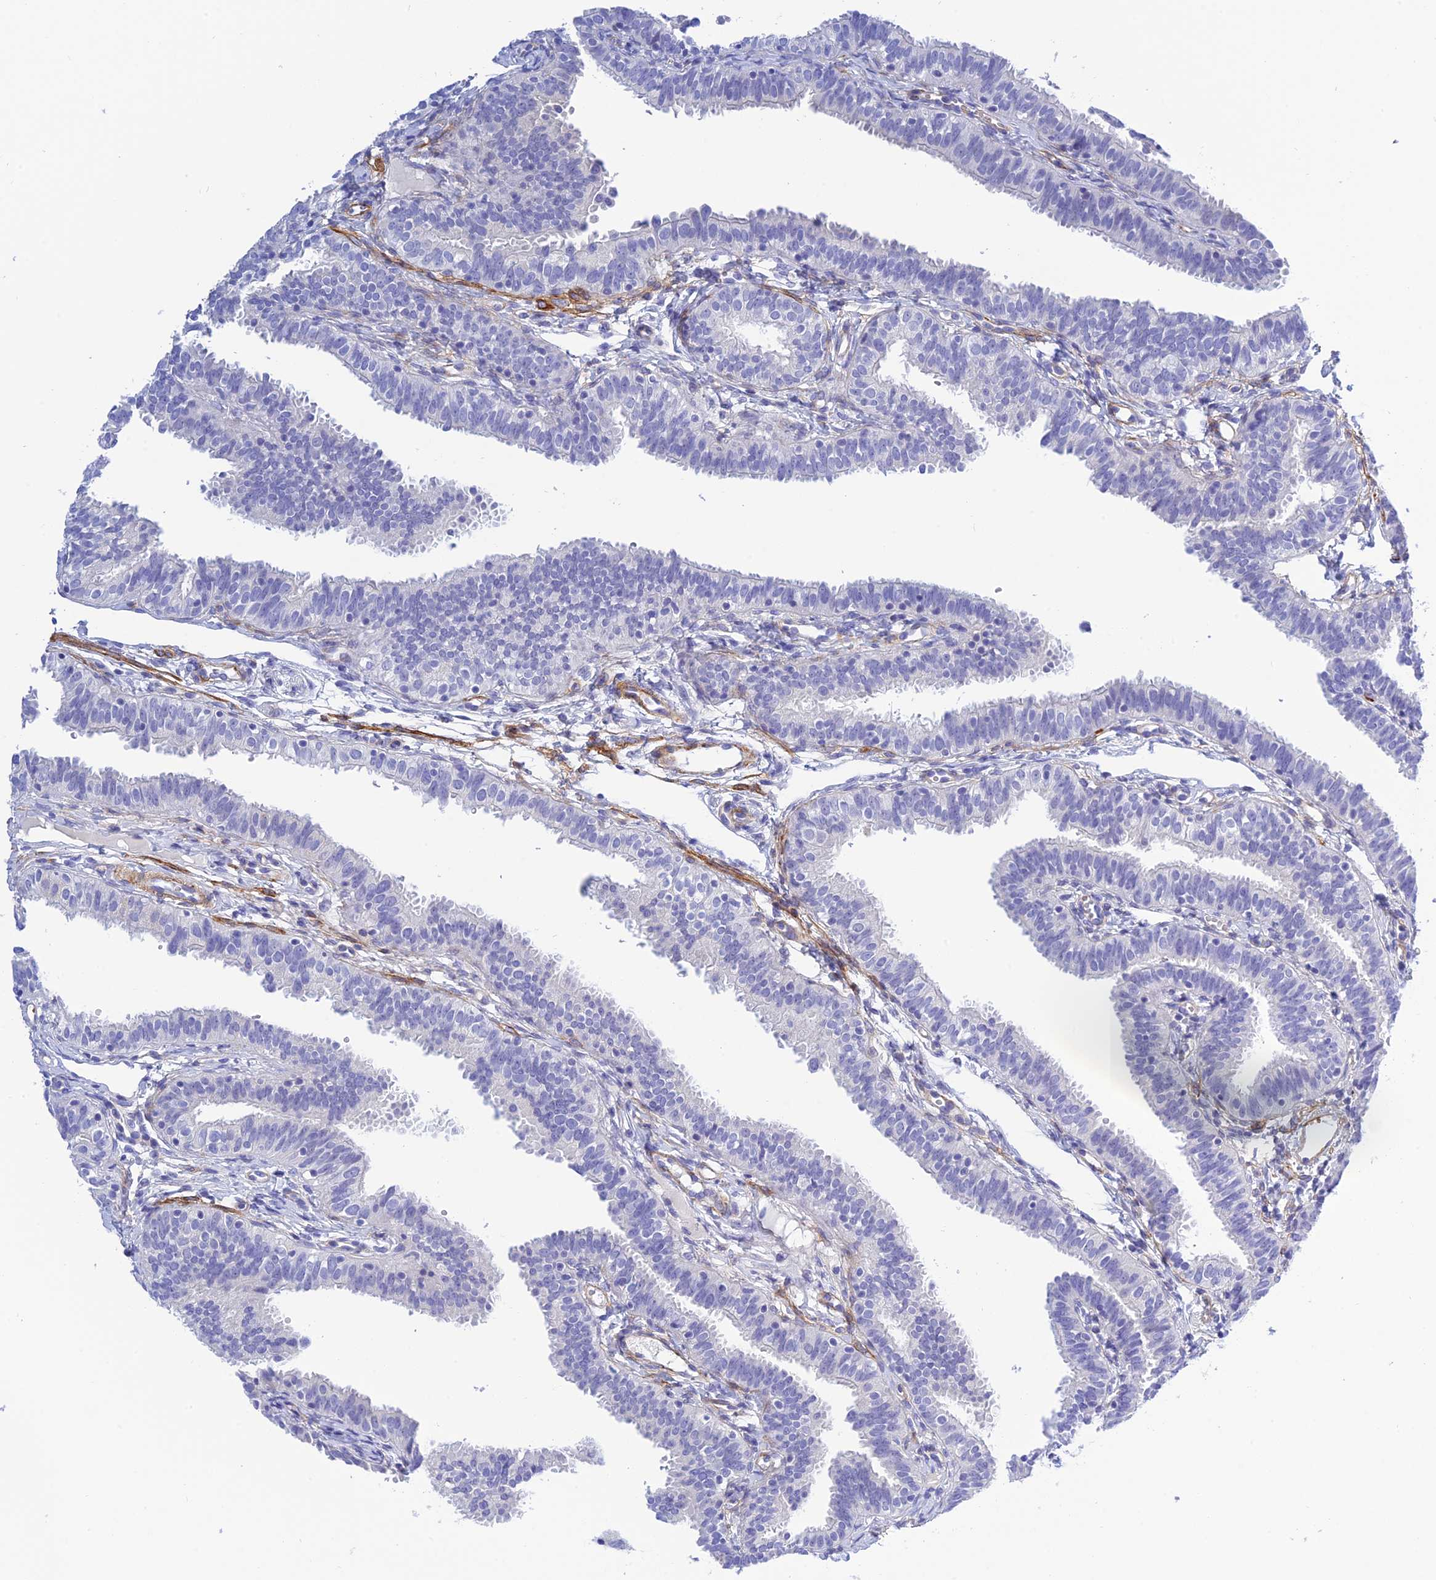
{"staining": {"intensity": "negative", "quantity": "none", "location": "none"}, "tissue": "fallopian tube", "cell_type": "Glandular cells", "image_type": "normal", "snomed": [{"axis": "morphology", "description": "Normal tissue, NOS"}, {"axis": "topography", "description": "Fallopian tube"}], "caption": "An image of human fallopian tube is negative for staining in glandular cells. (DAB immunohistochemistry, high magnification).", "gene": "ZDHHC16", "patient": {"sex": "female", "age": 35}}